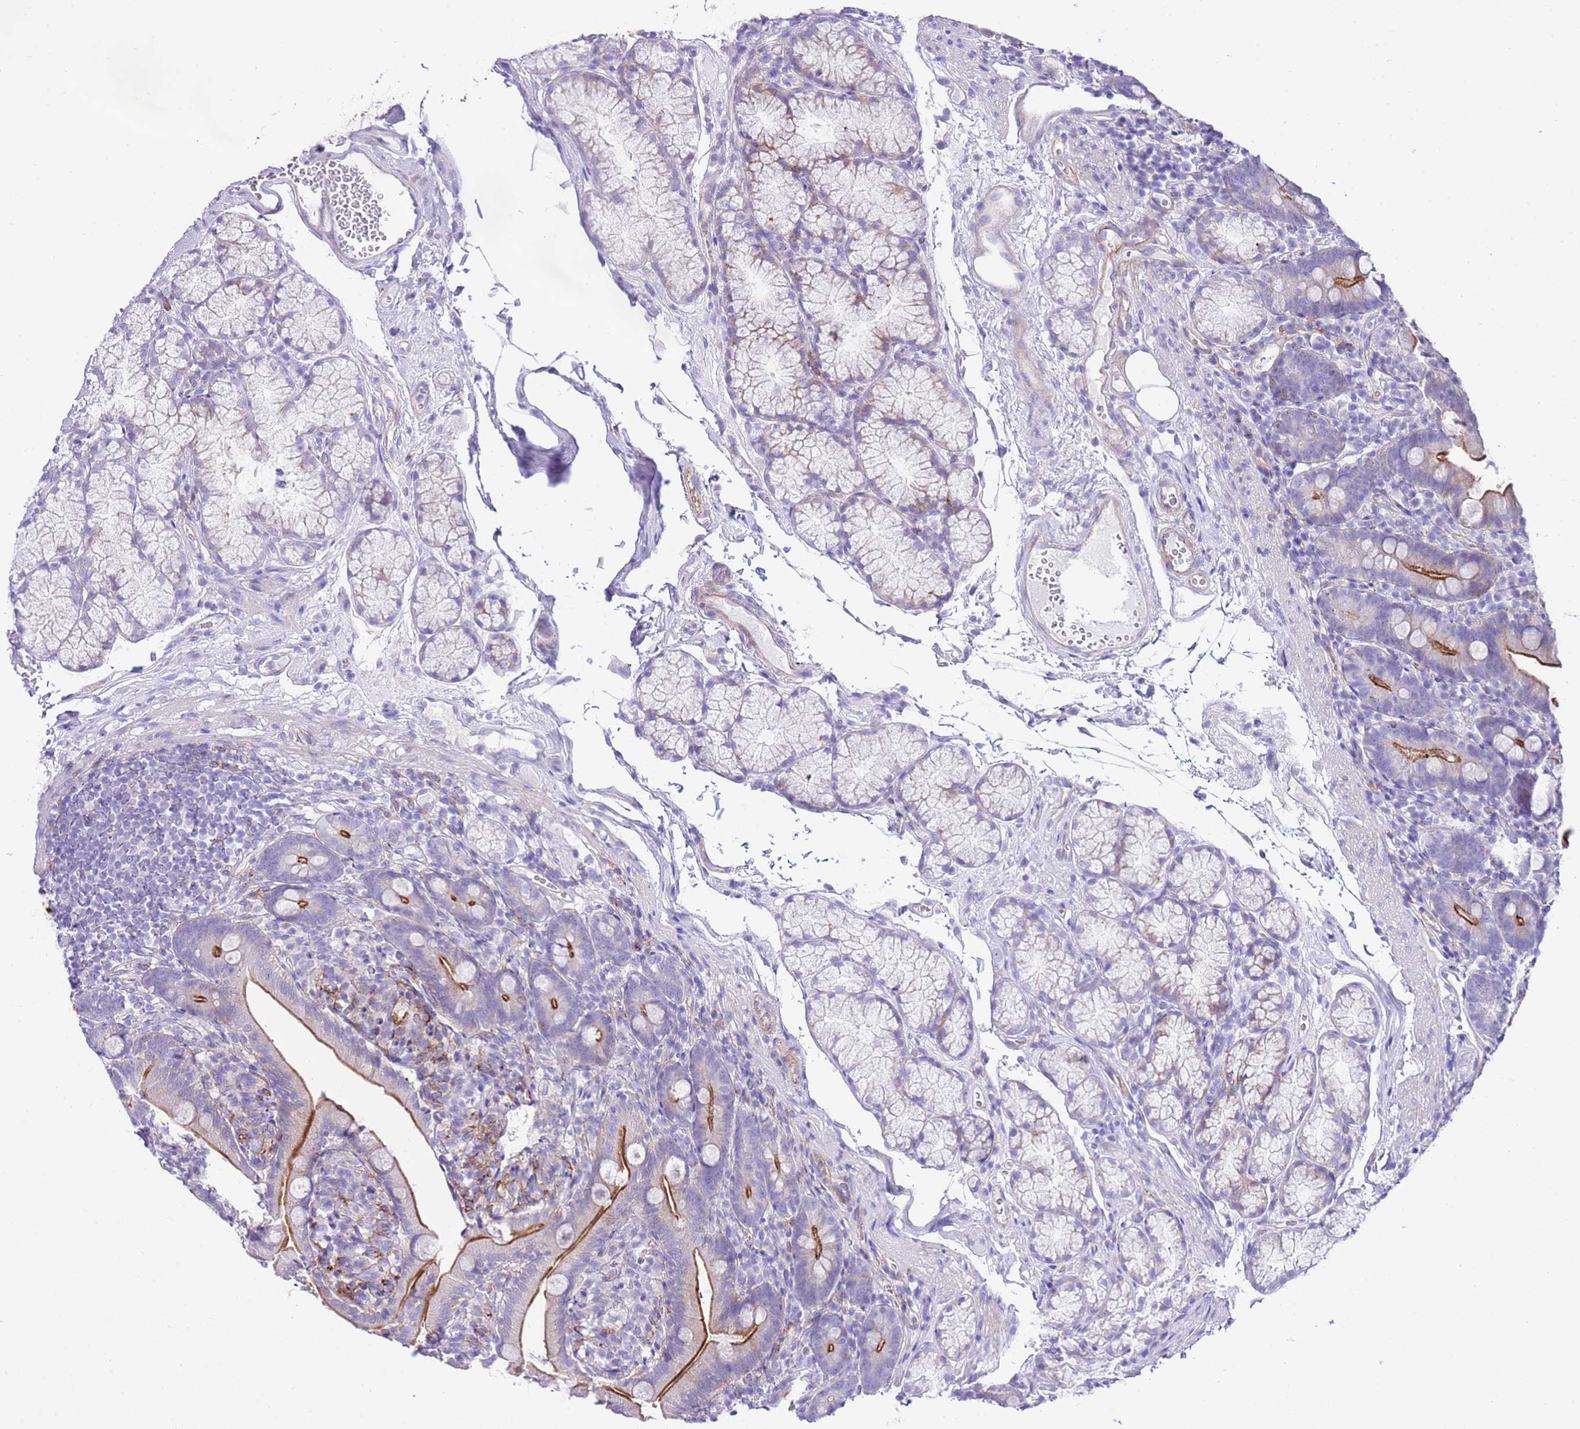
{"staining": {"intensity": "strong", "quantity": "25%-75%", "location": "cytoplasmic/membranous"}, "tissue": "duodenum", "cell_type": "Glandular cells", "image_type": "normal", "snomed": [{"axis": "morphology", "description": "Normal tissue, NOS"}, {"axis": "topography", "description": "Duodenum"}], "caption": "Protein analysis of normal duodenum reveals strong cytoplasmic/membranous expression in about 25%-75% of glandular cells.", "gene": "ALDH3A1", "patient": {"sex": "female", "age": 67}}